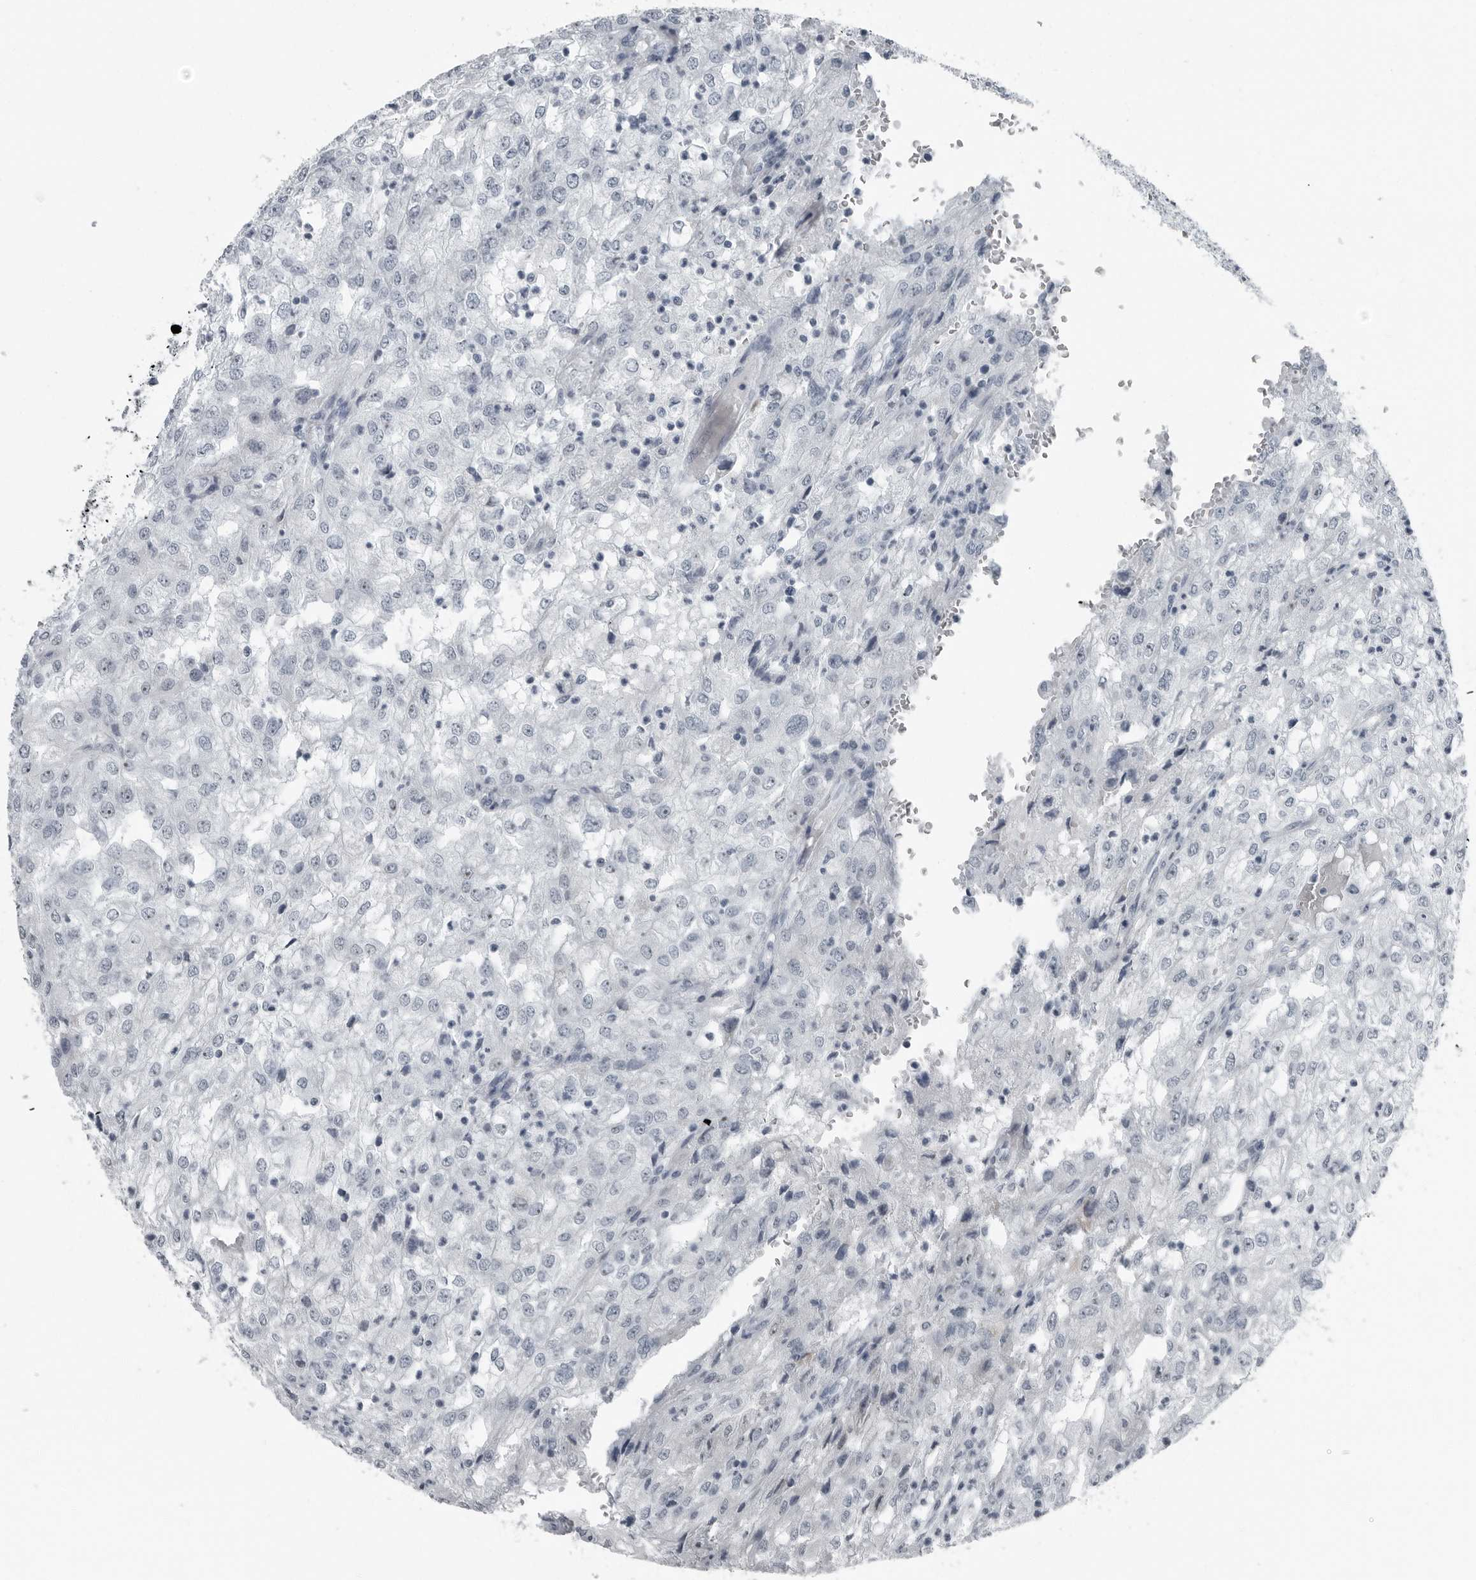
{"staining": {"intensity": "negative", "quantity": "none", "location": "none"}, "tissue": "renal cancer", "cell_type": "Tumor cells", "image_type": "cancer", "snomed": [{"axis": "morphology", "description": "Adenocarcinoma, NOS"}, {"axis": "topography", "description": "Kidney"}], "caption": "Human adenocarcinoma (renal) stained for a protein using immunohistochemistry shows no positivity in tumor cells.", "gene": "PDCD11", "patient": {"sex": "female", "age": 54}}